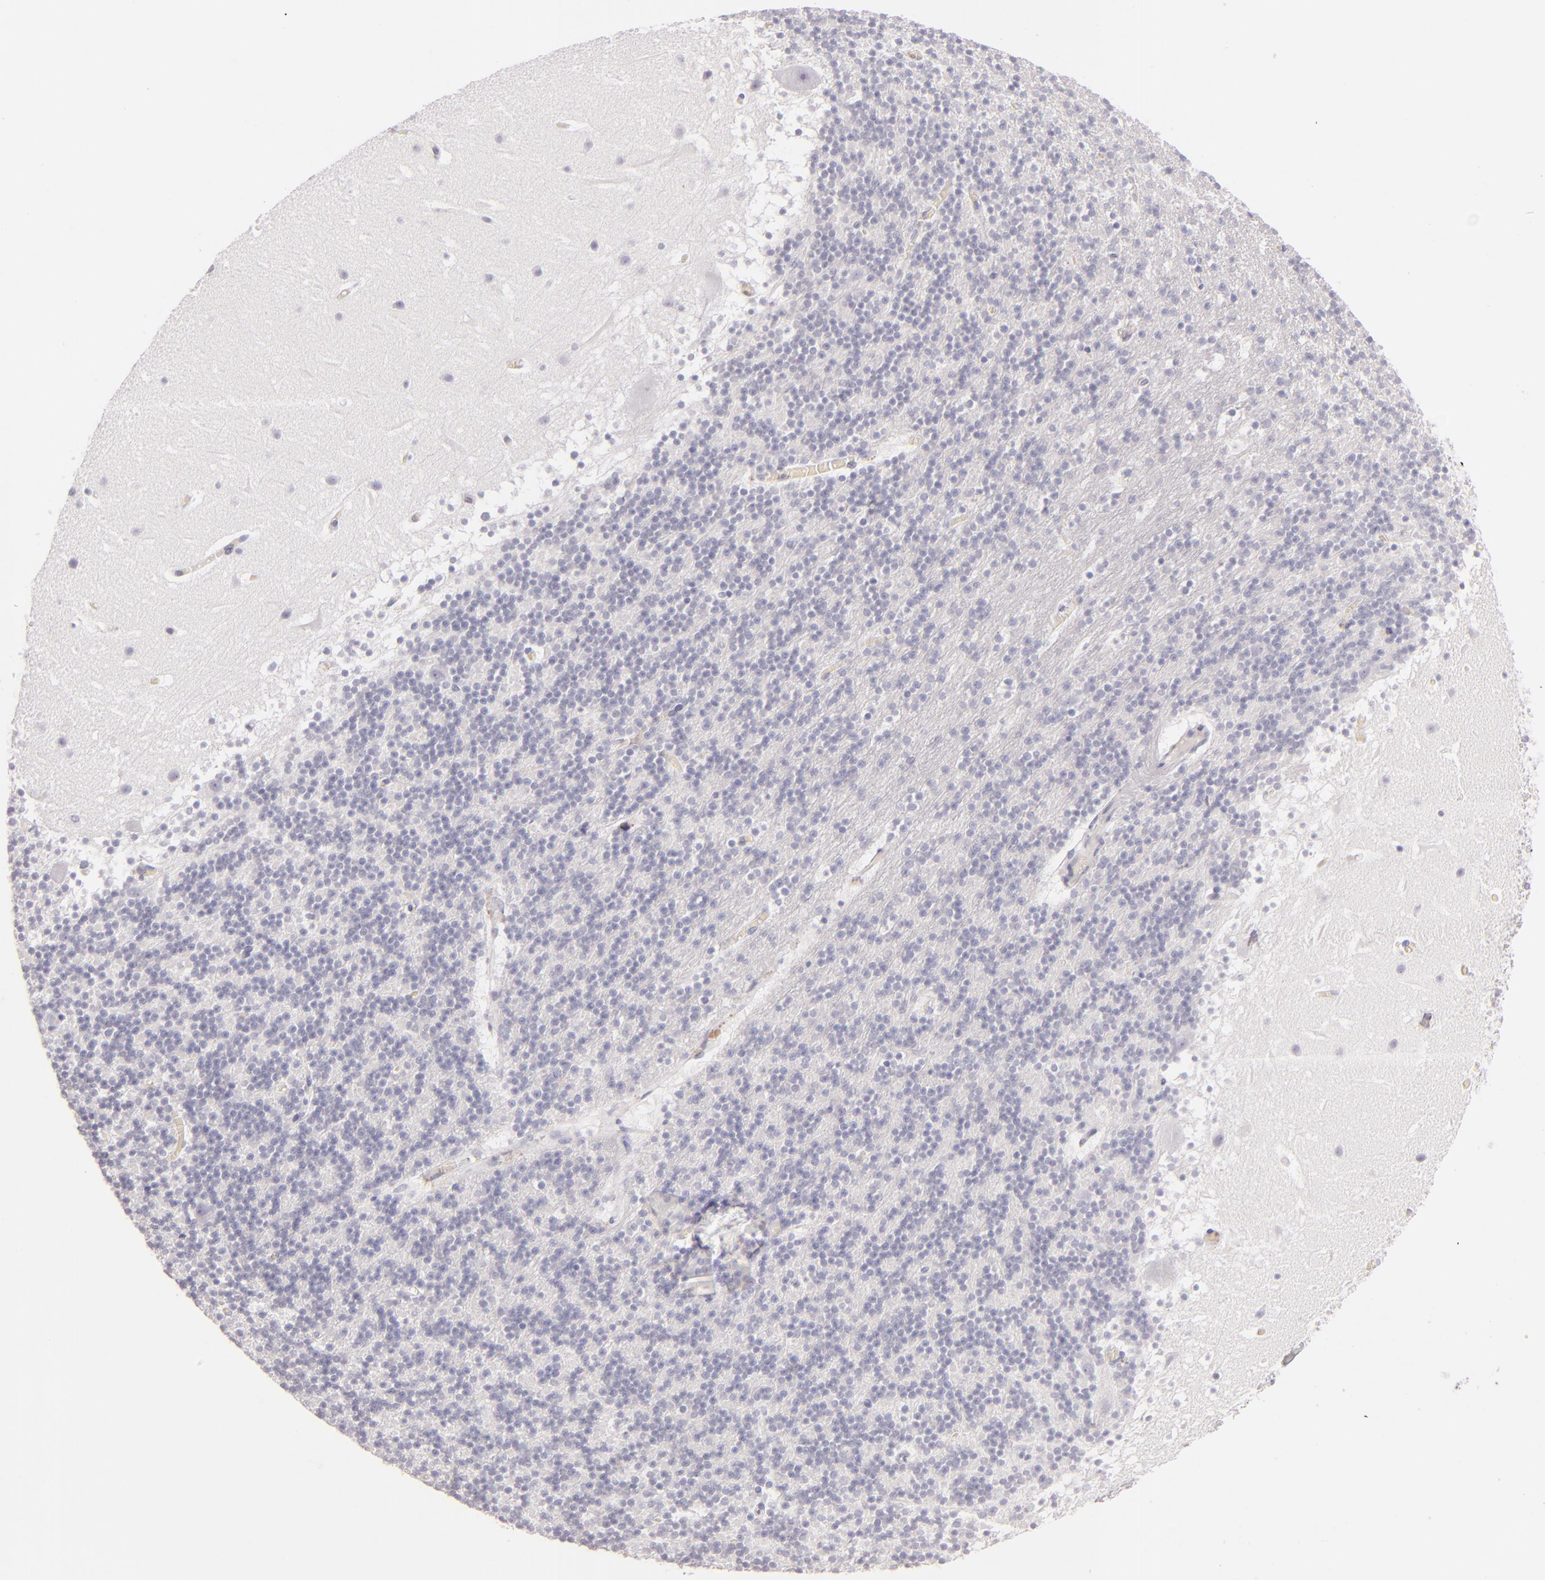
{"staining": {"intensity": "negative", "quantity": "none", "location": "none"}, "tissue": "cerebellum", "cell_type": "Cells in granular layer", "image_type": "normal", "snomed": [{"axis": "morphology", "description": "Normal tissue, NOS"}, {"axis": "topography", "description": "Cerebellum"}], "caption": "DAB (3,3'-diaminobenzidine) immunohistochemical staining of unremarkable human cerebellum demonstrates no significant expression in cells in granular layer.", "gene": "CD207", "patient": {"sex": "male", "age": 45}}